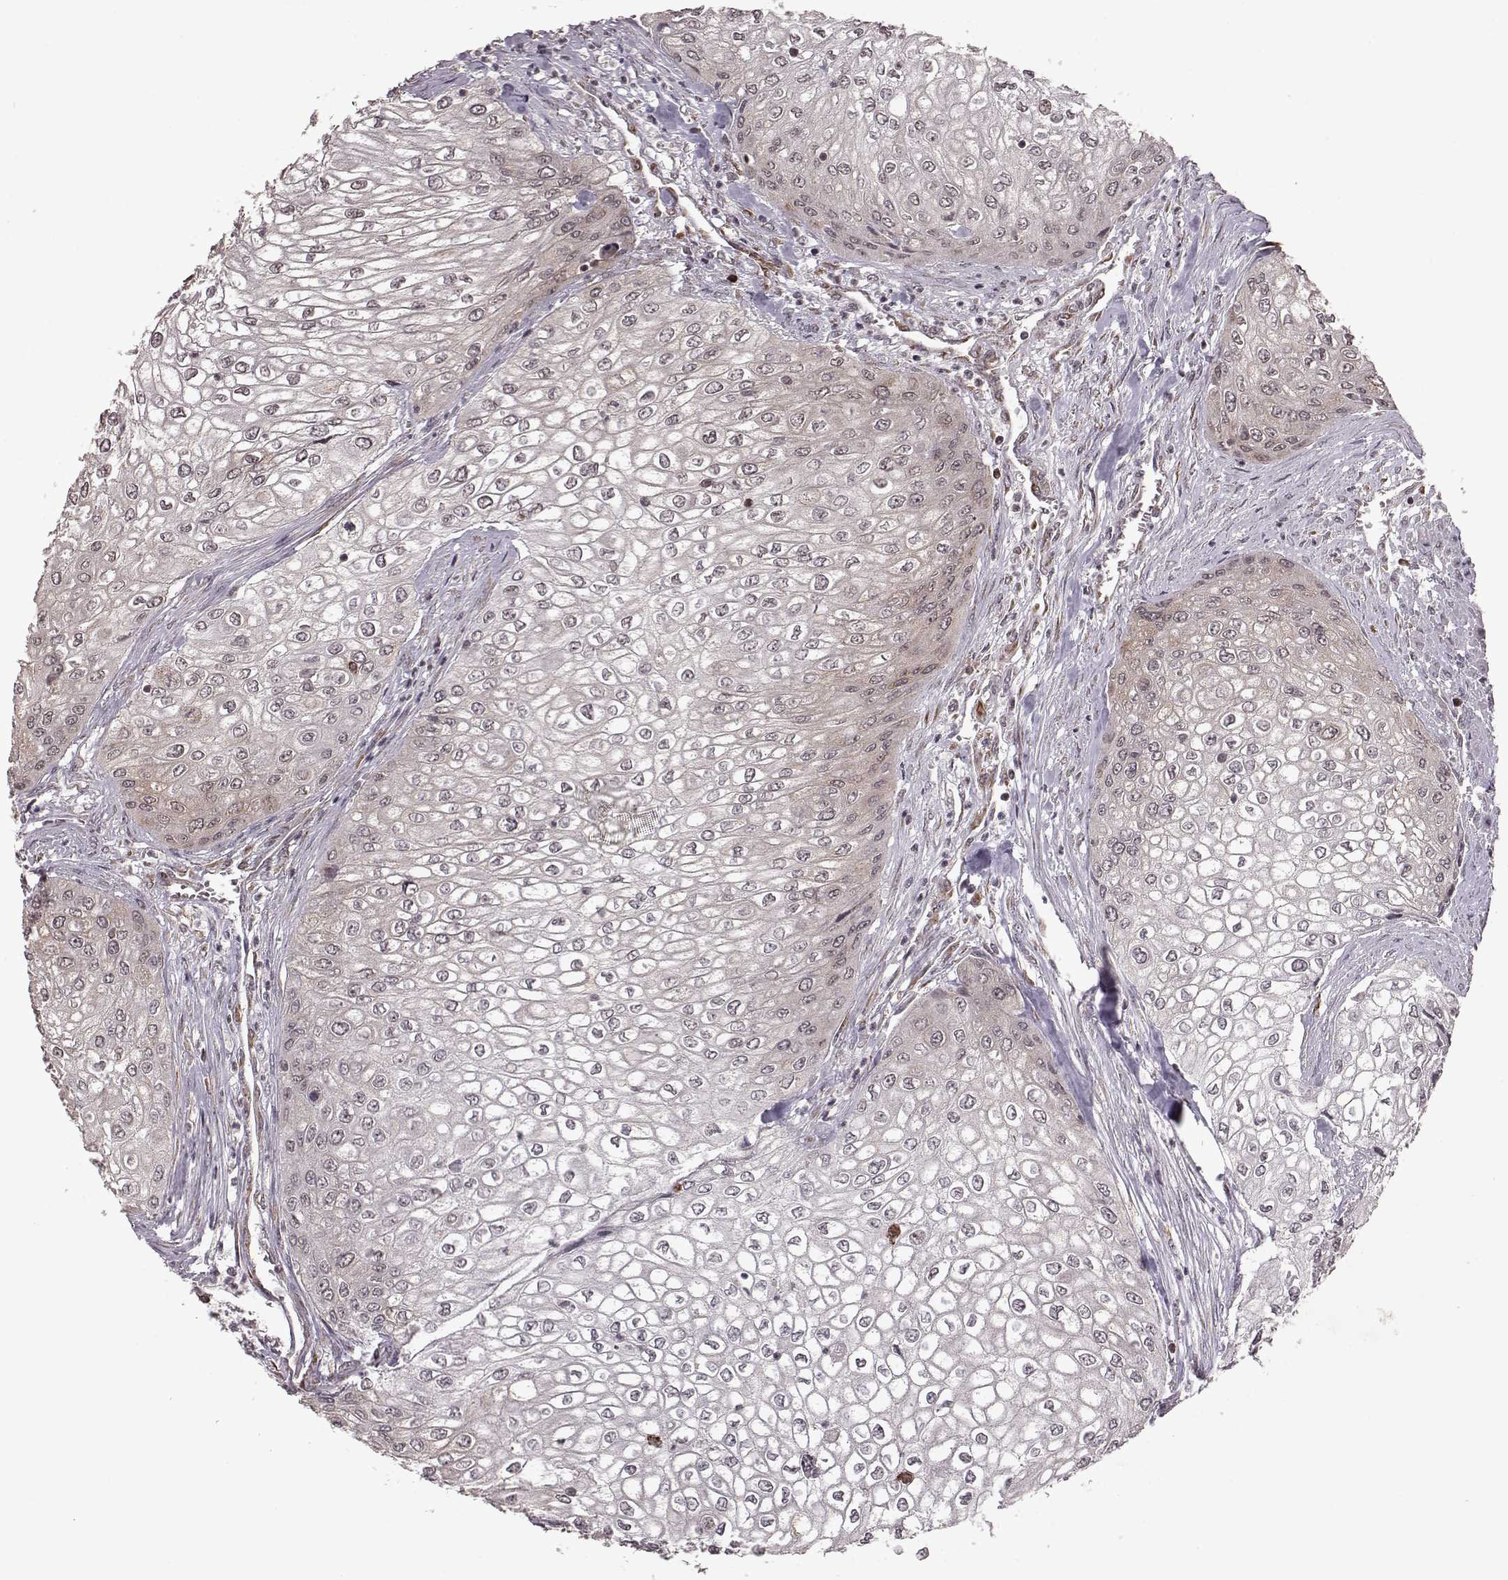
{"staining": {"intensity": "weak", "quantity": "<25%", "location": "cytoplasmic/membranous"}, "tissue": "urothelial cancer", "cell_type": "Tumor cells", "image_type": "cancer", "snomed": [{"axis": "morphology", "description": "Urothelial carcinoma, High grade"}, {"axis": "topography", "description": "Urinary bladder"}], "caption": "A photomicrograph of human urothelial carcinoma (high-grade) is negative for staining in tumor cells.", "gene": "ELOVL5", "patient": {"sex": "male", "age": 62}}